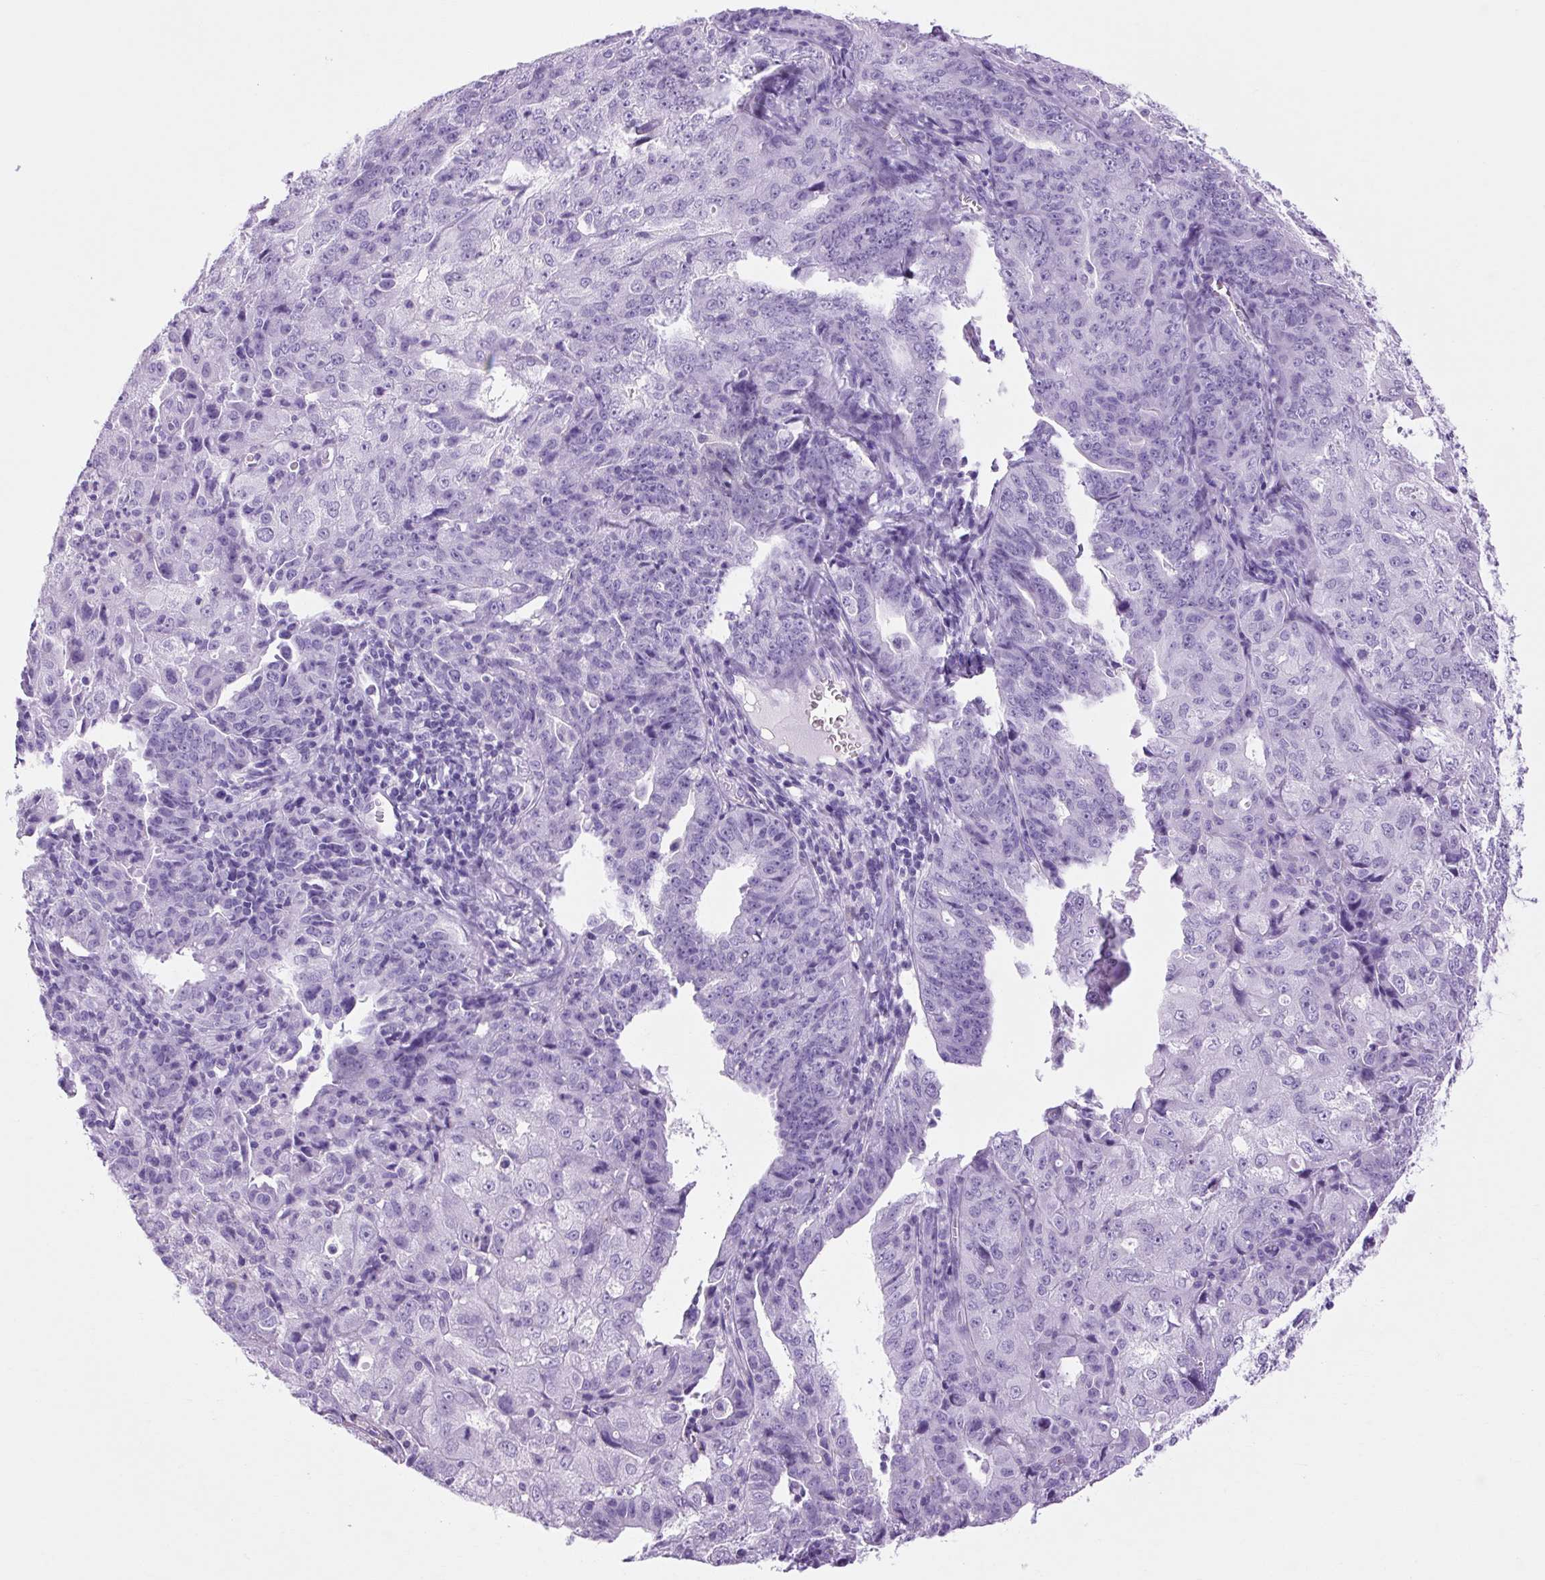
{"staining": {"intensity": "negative", "quantity": "none", "location": "none"}, "tissue": "endometrial cancer", "cell_type": "Tumor cells", "image_type": "cancer", "snomed": [{"axis": "morphology", "description": "Adenocarcinoma, NOS"}, {"axis": "topography", "description": "Endometrium"}], "caption": "Immunohistochemistry of human adenocarcinoma (endometrial) exhibits no staining in tumor cells.", "gene": "OOEP", "patient": {"sex": "female", "age": 61}}